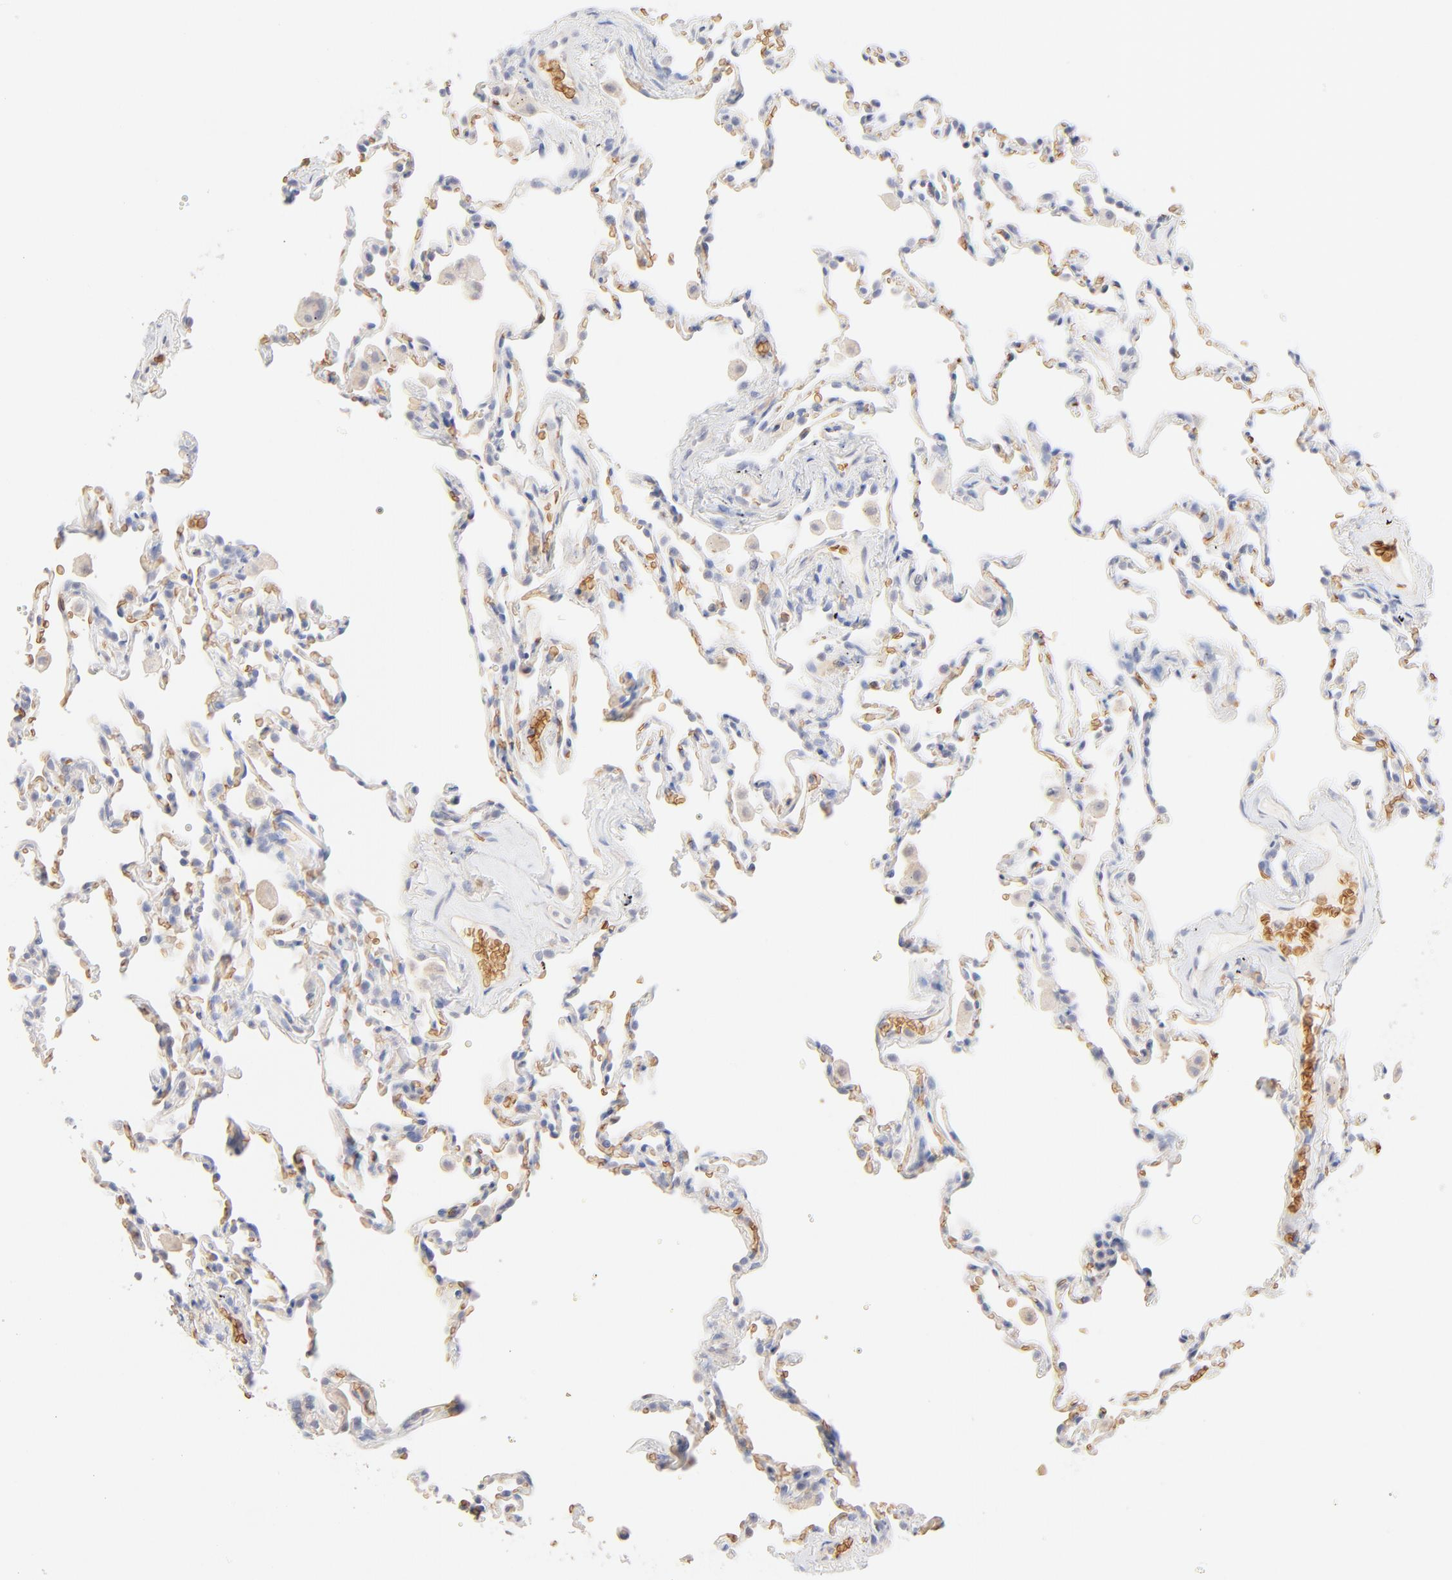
{"staining": {"intensity": "negative", "quantity": "none", "location": "none"}, "tissue": "lung", "cell_type": "Alveolar cells", "image_type": "normal", "snomed": [{"axis": "morphology", "description": "Normal tissue, NOS"}, {"axis": "morphology", "description": "Soft tissue tumor metastatic"}, {"axis": "topography", "description": "Lung"}], "caption": "IHC histopathology image of unremarkable lung: lung stained with DAB (3,3'-diaminobenzidine) exhibits no significant protein staining in alveolar cells.", "gene": "SPTB", "patient": {"sex": "male", "age": 59}}